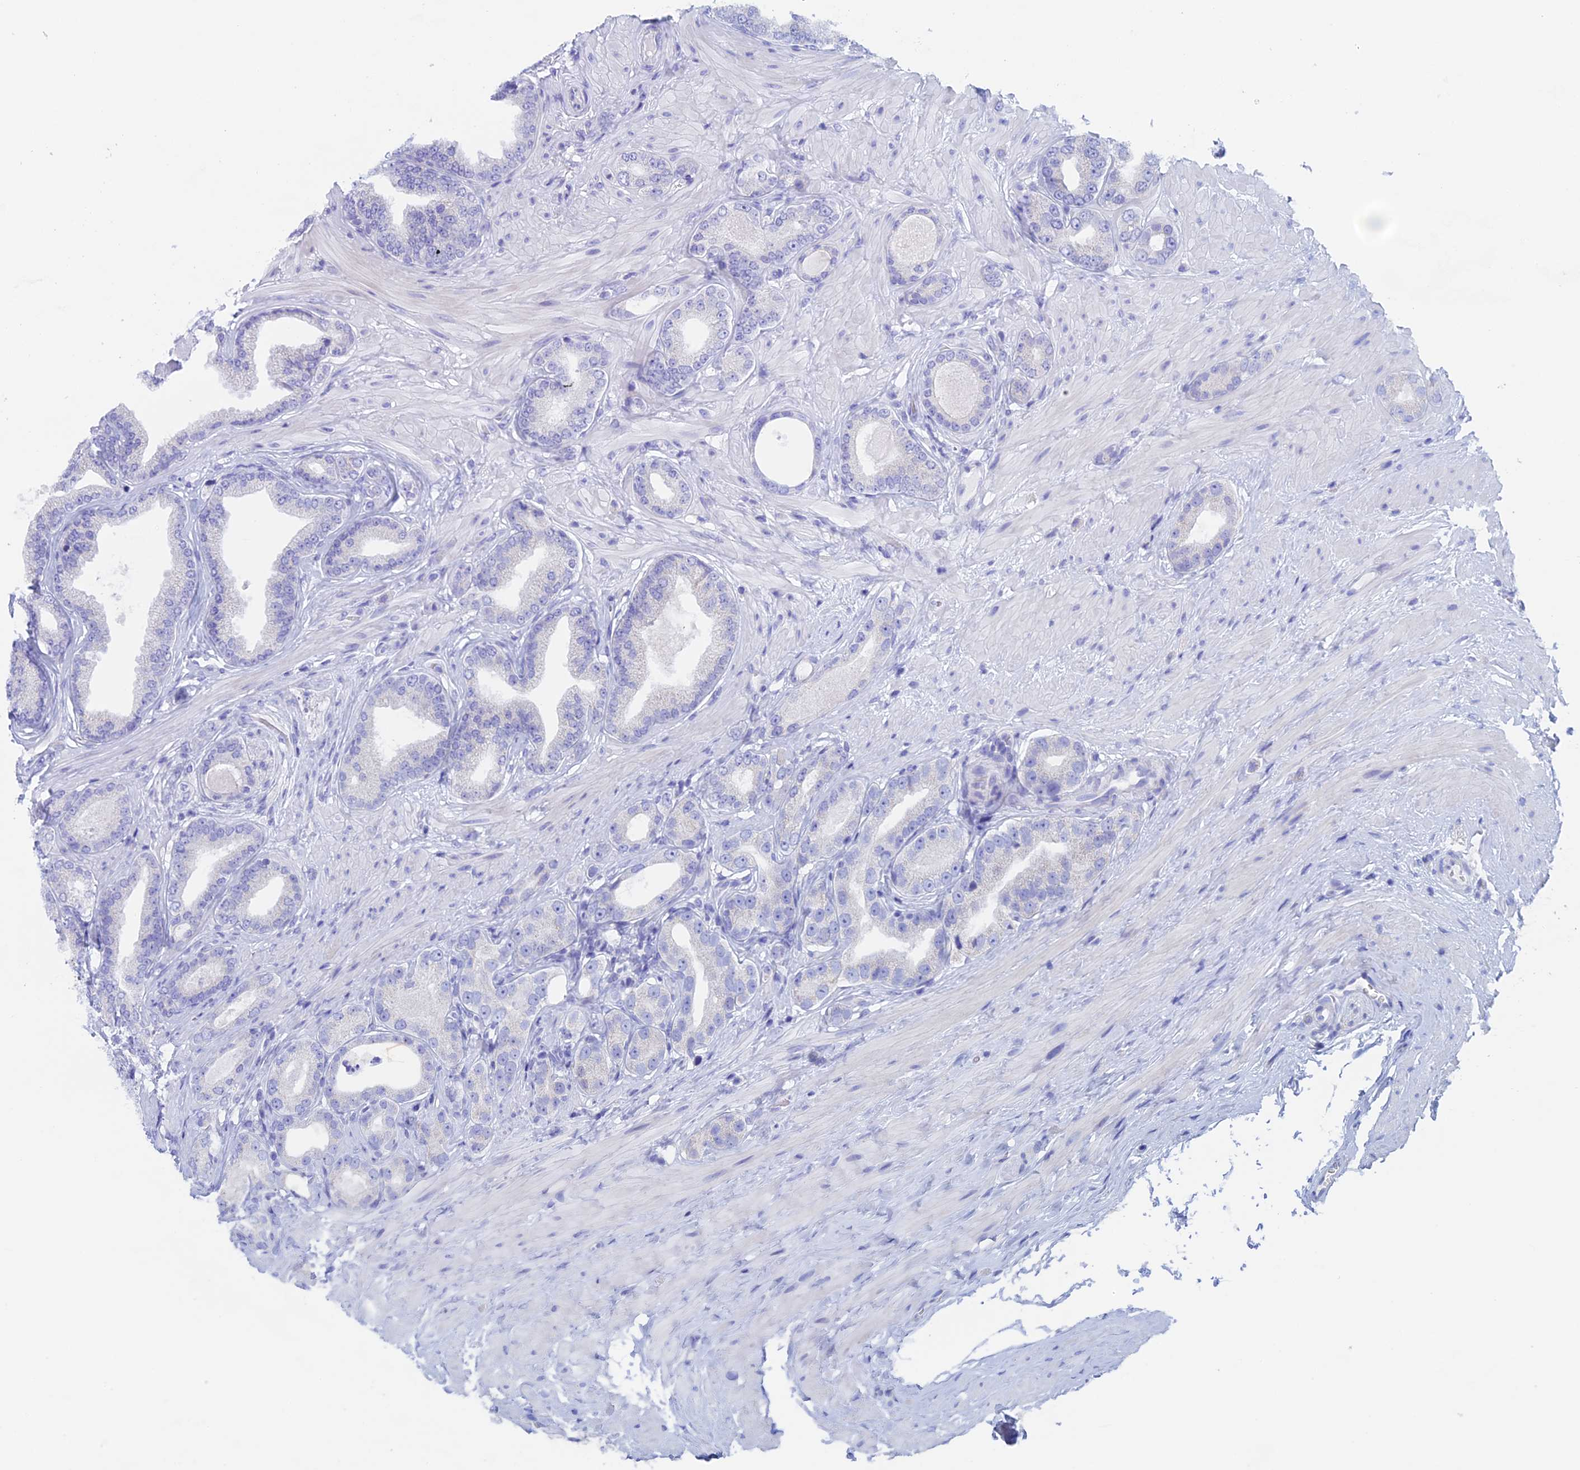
{"staining": {"intensity": "negative", "quantity": "none", "location": "none"}, "tissue": "prostate cancer", "cell_type": "Tumor cells", "image_type": "cancer", "snomed": [{"axis": "morphology", "description": "Adenocarcinoma, Low grade"}, {"axis": "topography", "description": "Prostate"}], "caption": "DAB (3,3'-diaminobenzidine) immunohistochemical staining of adenocarcinoma (low-grade) (prostate) reveals no significant expression in tumor cells.", "gene": "PSMC3IP", "patient": {"sex": "male", "age": 63}}